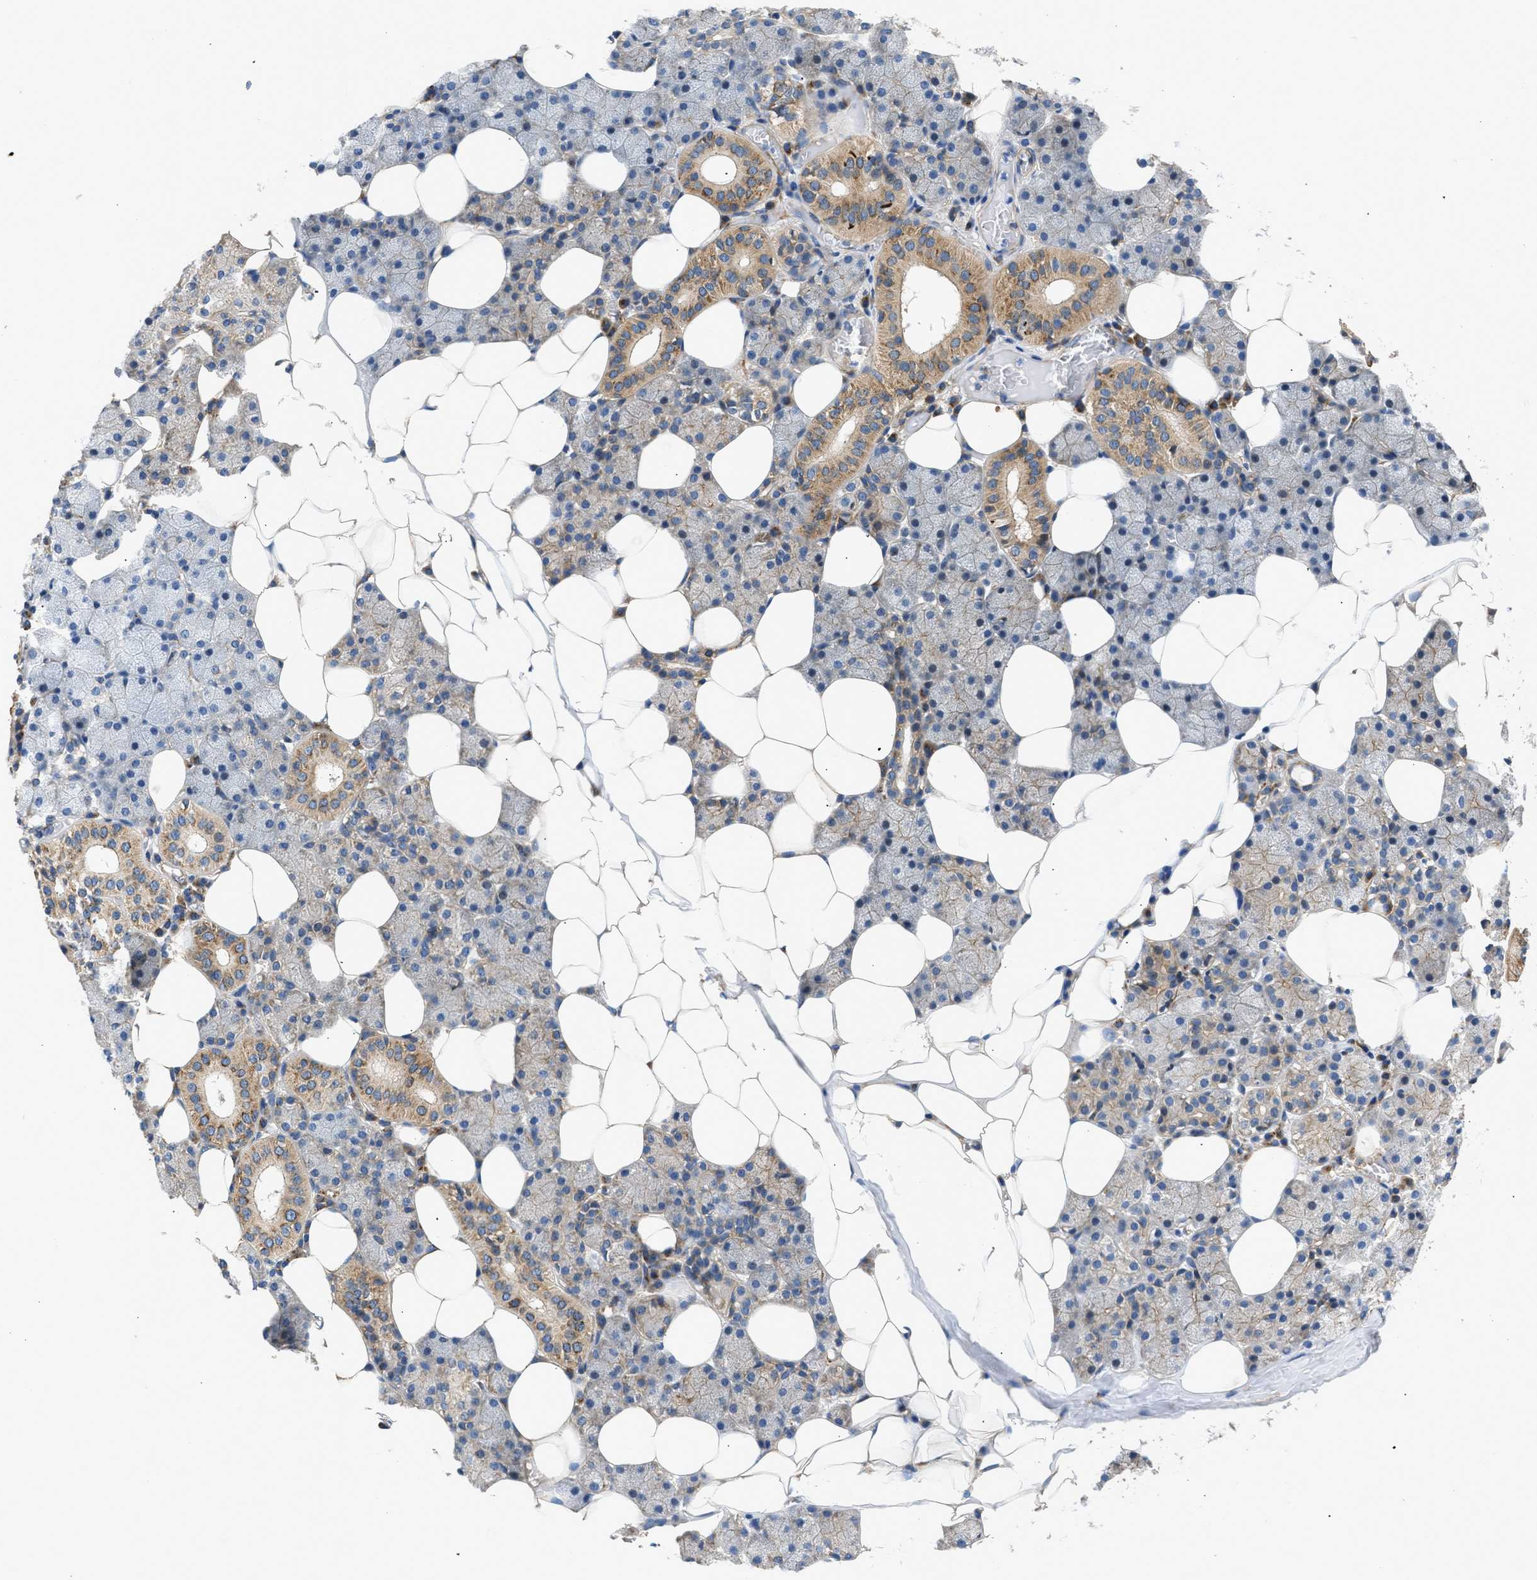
{"staining": {"intensity": "moderate", "quantity": "25%-75%", "location": "cytoplasmic/membranous"}, "tissue": "salivary gland", "cell_type": "Glandular cells", "image_type": "normal", "snomed": [{"axis": "morphology", "description": "Normal tissue, NOS"}, {"axis": "topography", "description": "Salivary gland"}], "caption": "IHC (DAB) staining of benign human salivary gland reveals moderate cytoplasmic/membranous protein positivity in approximately 25%-75% of glandular cells.", "gene": "SEPTIN2", "patient": {"sex": "female", "age": 33}}